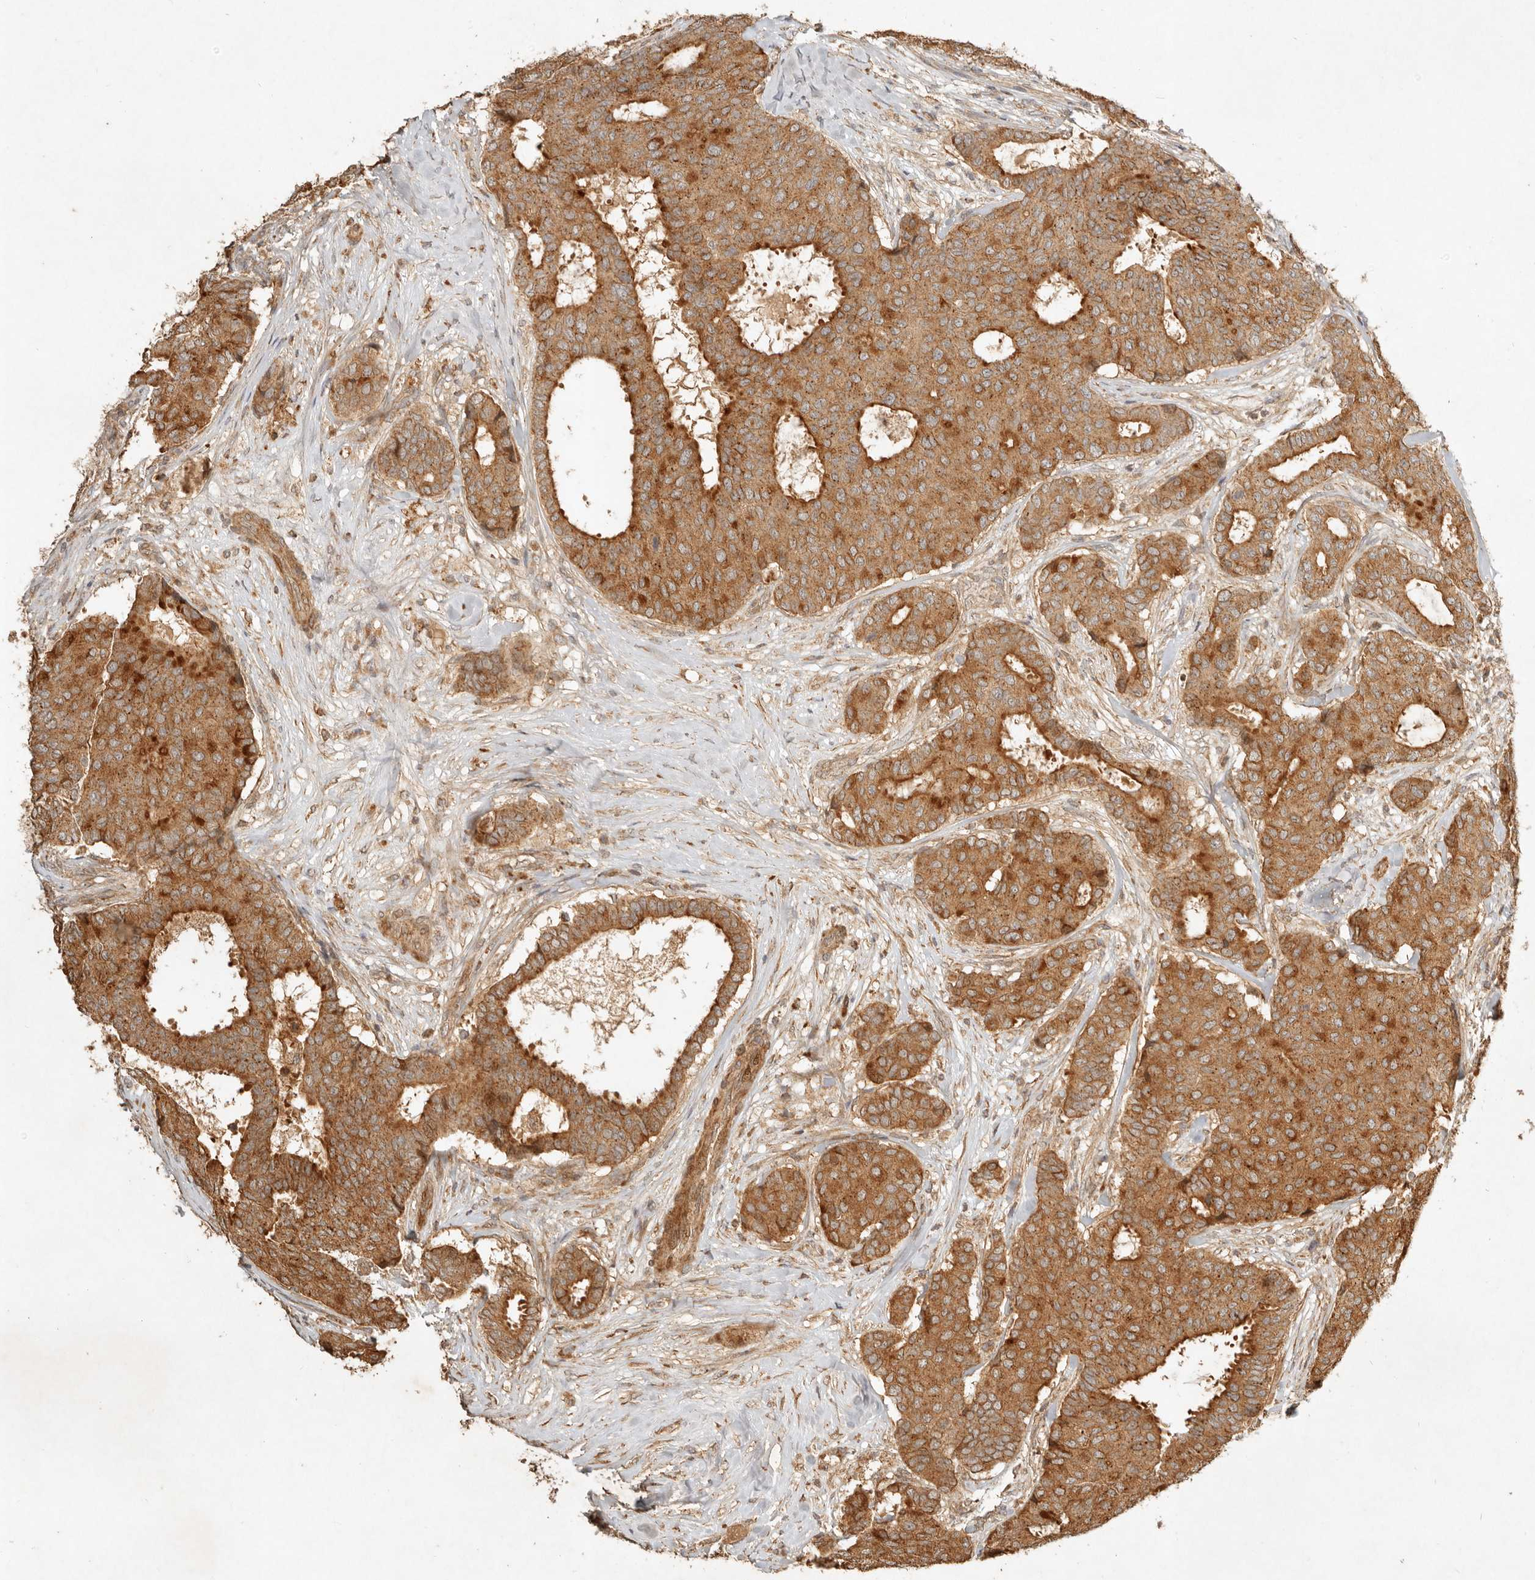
{"staining": {"intensity": "moderate", "quantity": ">75%", "location": "cytoplasmic/membranous"}, "tissue": "breast cancer", "cell_type": "Tumor cells", "image_type": "cancer", "snomed": [{"axis": "morphology", "description": "Duct carcinoma"}, {"axis": "topography", "description": "Breast"}], "caption": "Immunohistochemistry staining of breast cancer, which reveals medium levels of moderate cytoplasmic/membranous staining in approximately >75% of tumor cells indicating moderate cytoplasmic/membranous protein expression. The staining was performed using DAB (3,3'-diaminobenzidine) (brown) for protein detection and nuclei were counterstained in hematoxylin (blue).", "gene": "CLEC4C", "patient": {"sex": "female", "age": 75}}